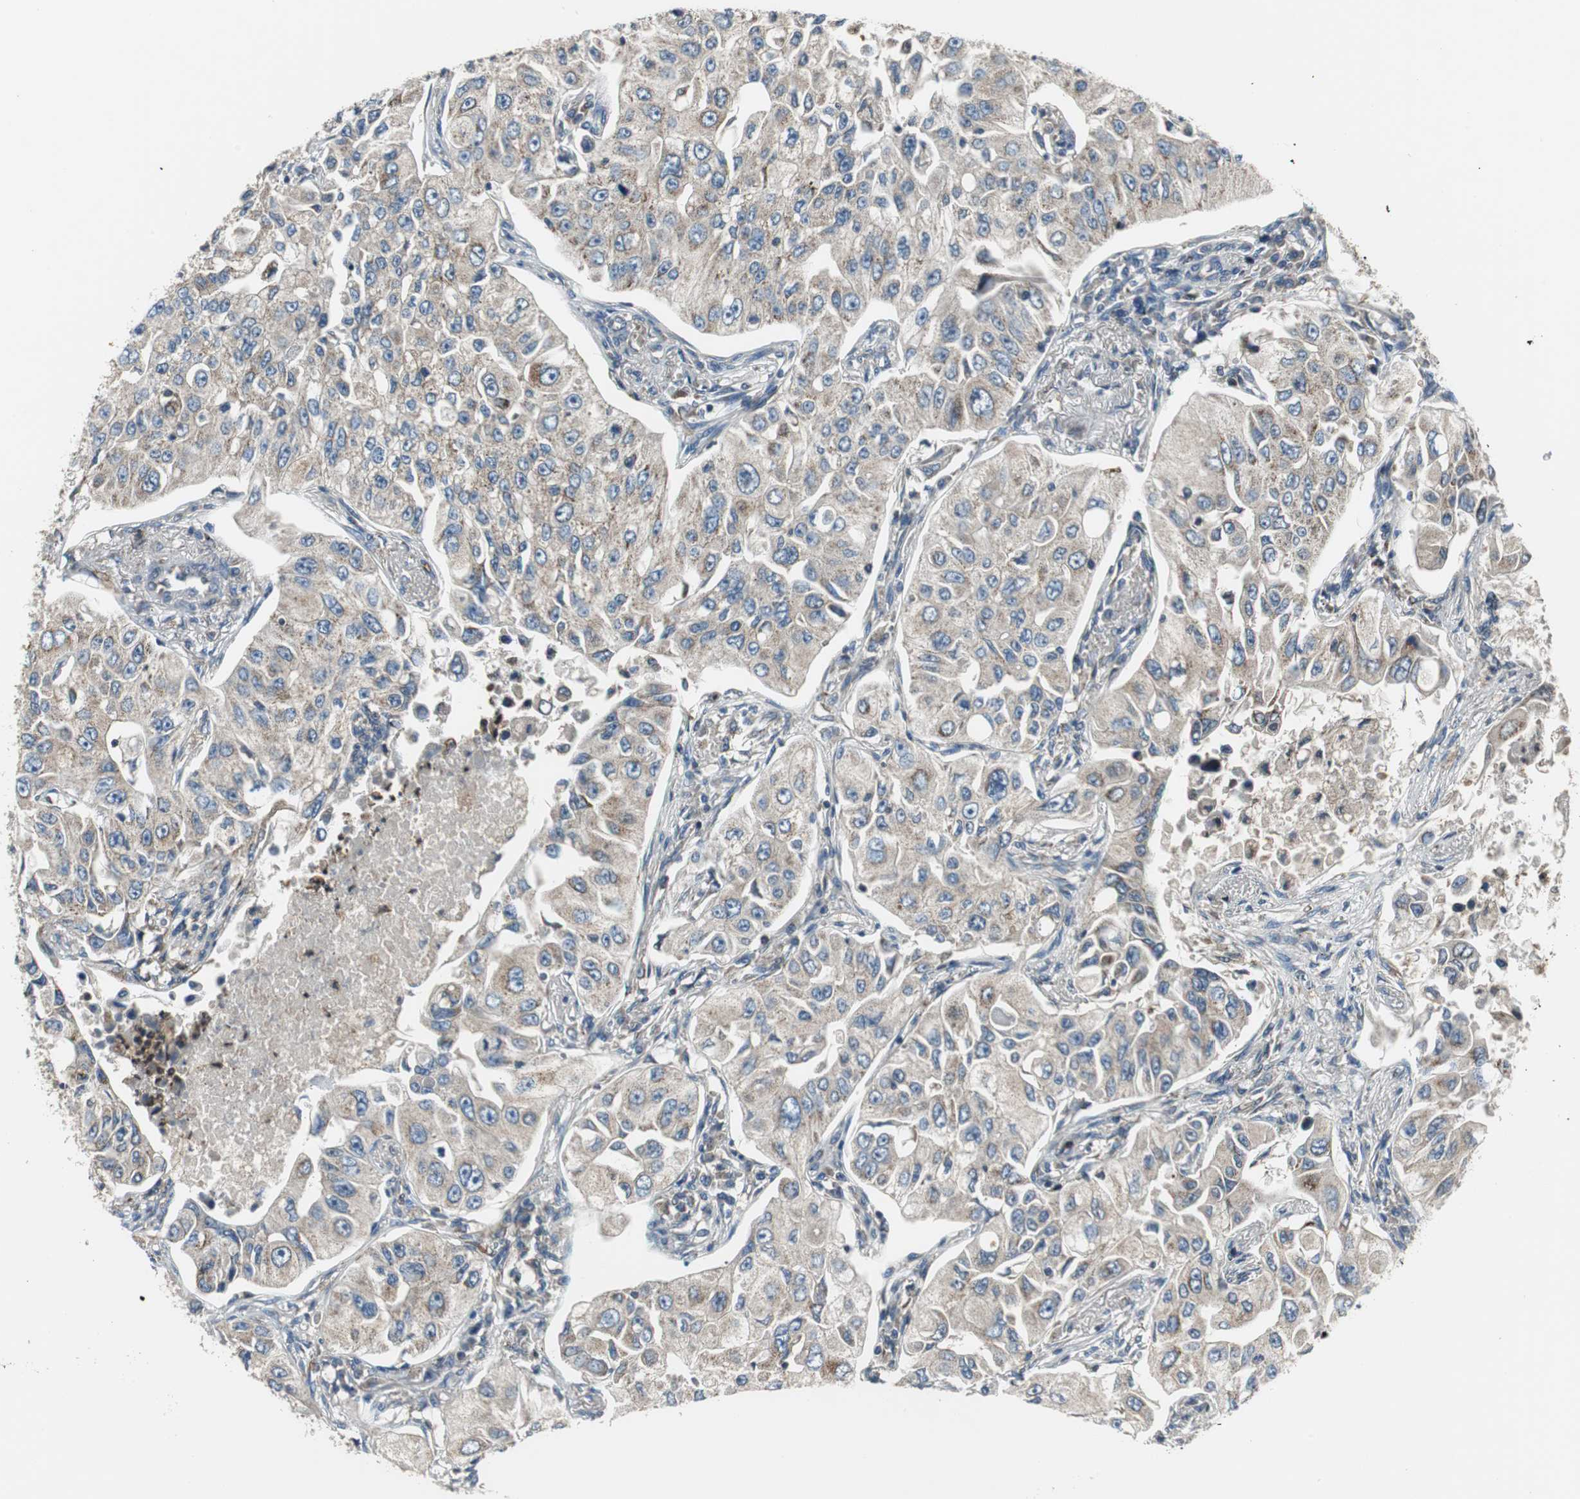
{"staining": {"intensity": "weak", "quantity": "25%-75%", "location": "cytoplasmic/membranous"}, "tissue": "lung cancer", "cell_type": "Tumor cells", "image_type": "cancer", "snomed": [{"axis": "morphology", "description": "Adenocarcinoma, NOS"}, {"axis": "topography", "description": "Lung"}], "caption": "A low amount of weak cytoplasmic/membranous positivity is present in about 25%-75% of tumor cells in lung cancer (adenocarcinoma) tissue. (IHC, brightfield microscopy, high magnification).", "gene": "PI4KB", "patient": {"sex": "male", "age": 84}}